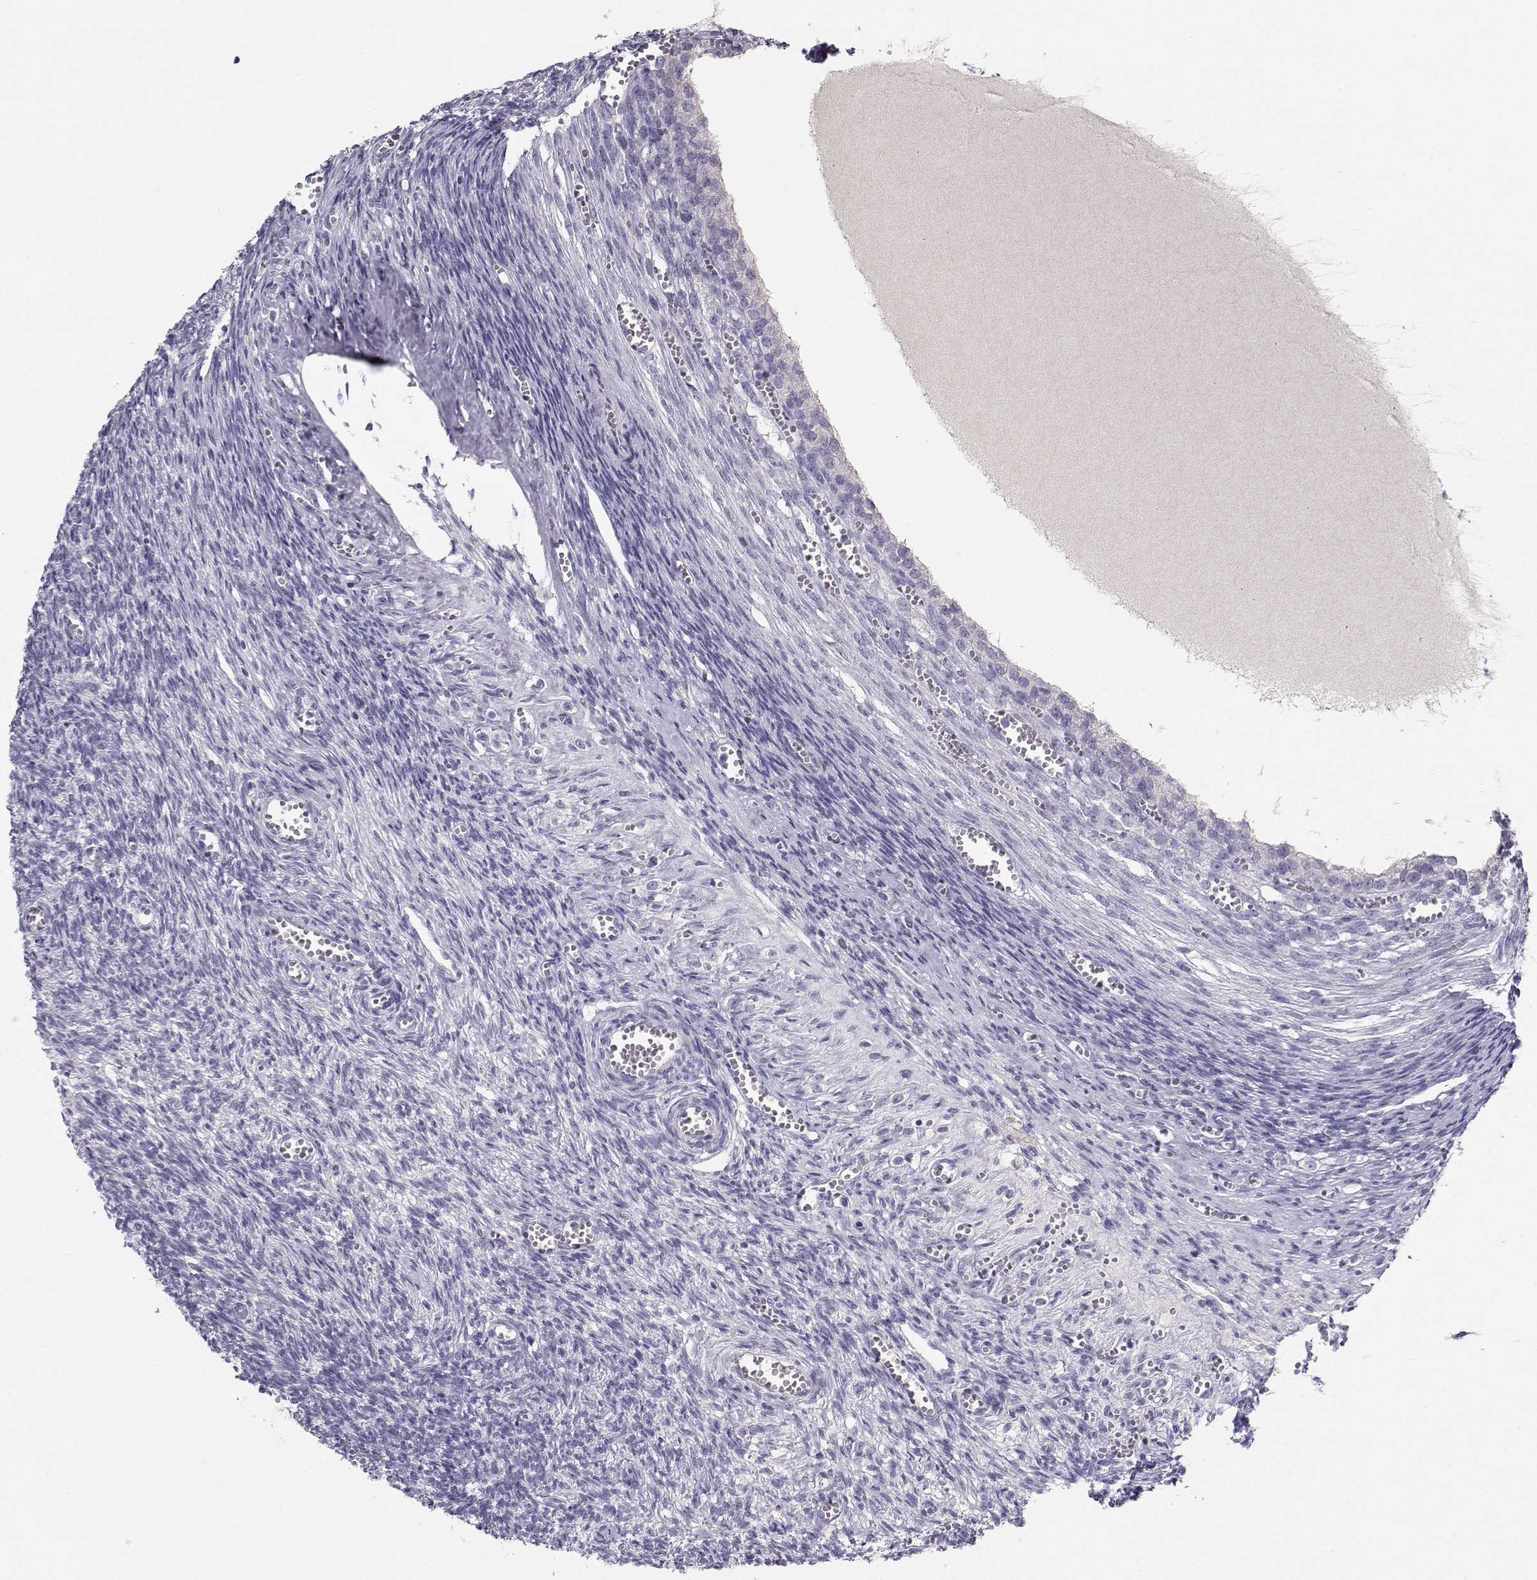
{"staining": {"intensity": "negative", "quantity": "none", "location": "none"}, "tissue": "ovary", "cell_type": "Follicle cells", "image_type": "normal", "snomed": [{"axis": "morphology", "description": "Normal tissue, NOS"}, {"axis": "topography", "description": "Ovary"}], "caption": "Immunohistochemistry of benign human ovary reveals no staining in follicle cells. (DAB (3,3'-diaminobenzidine) immunohistochemistry (IHC) visualized using brightfield microscopy, high magnification).", "gene": "GPR26", "patient": {"sex": "female", "age": 43}}